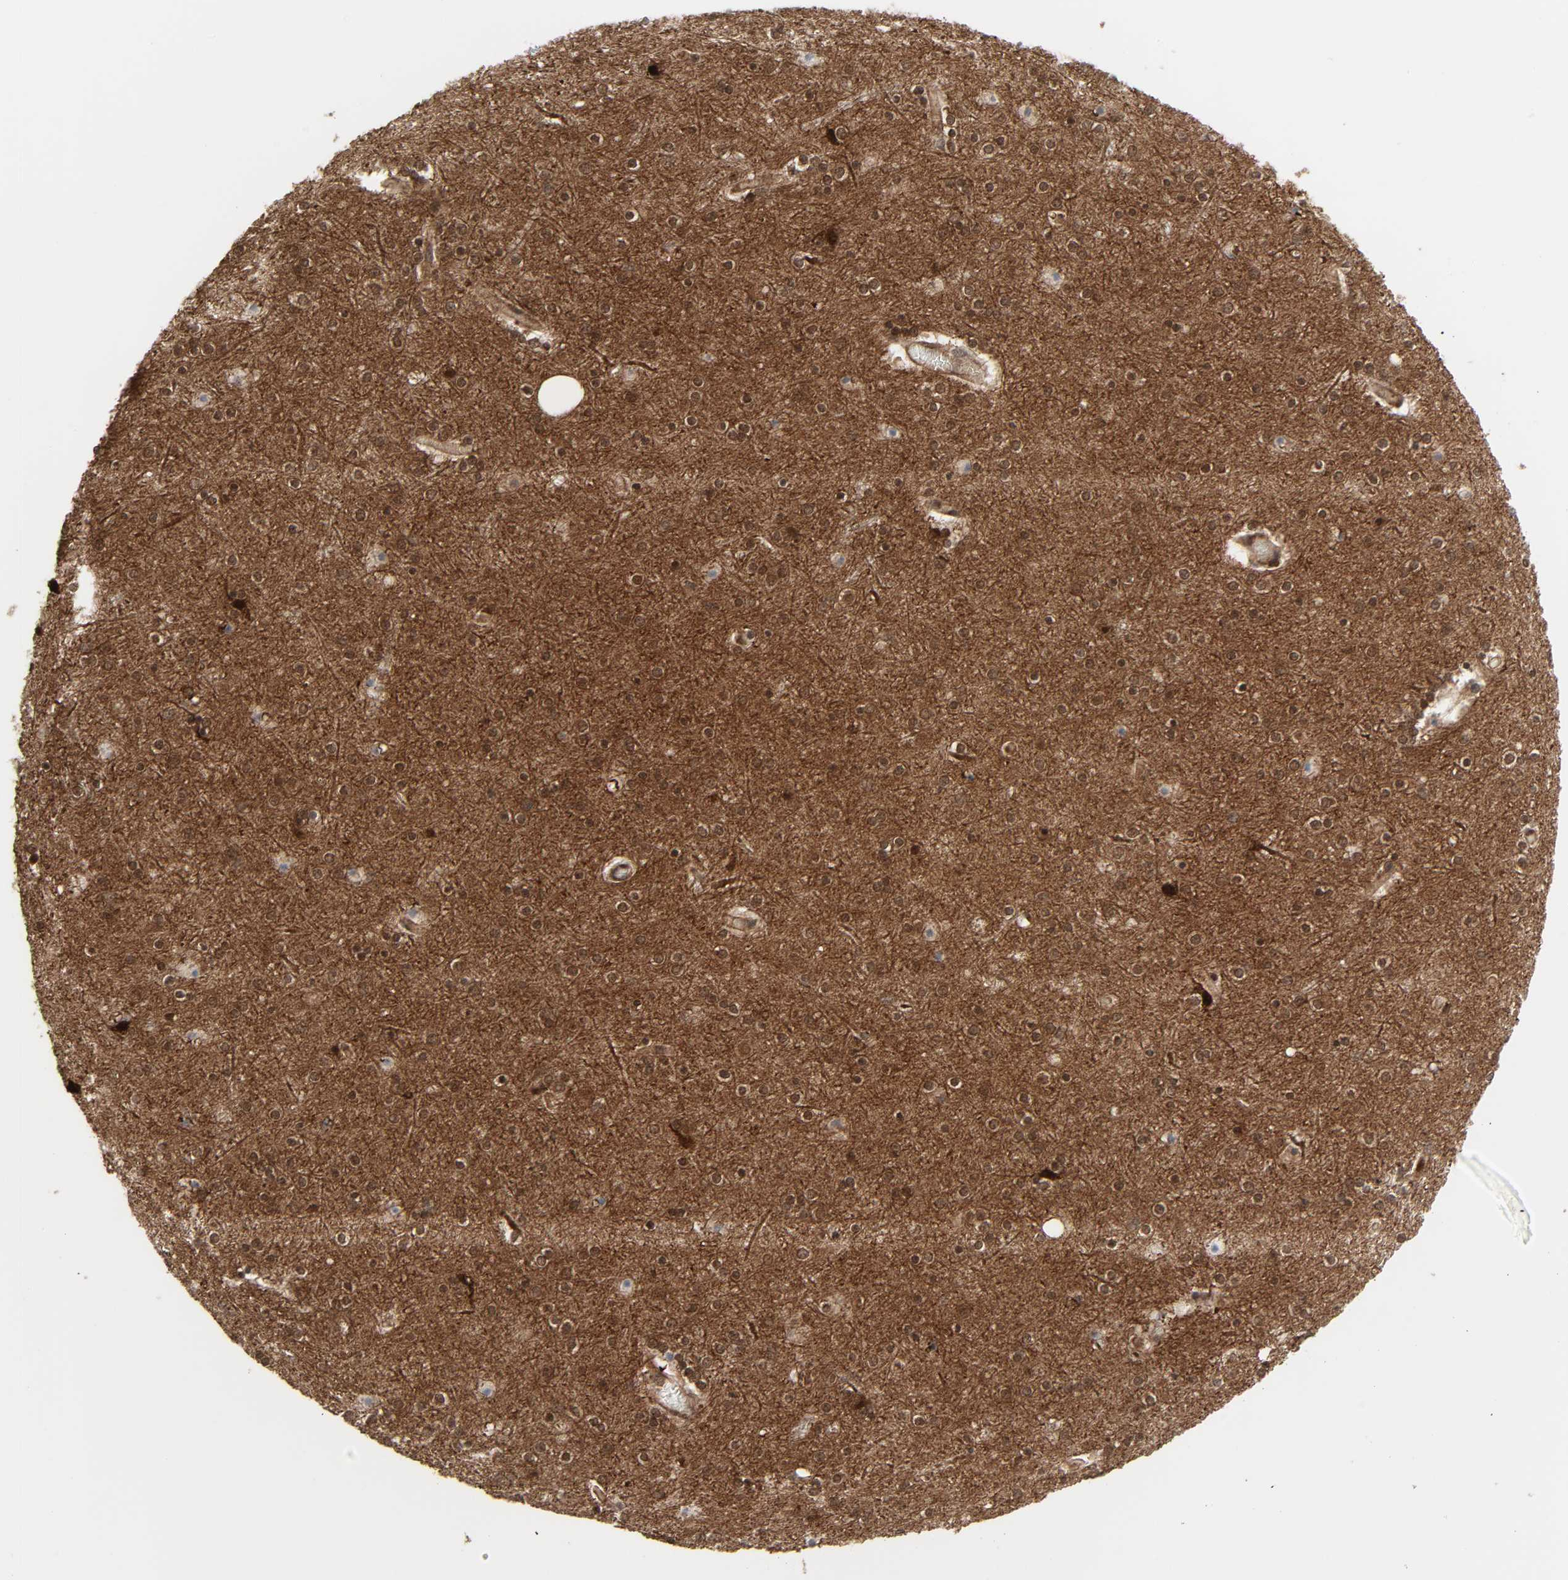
{"staining": {"intensity": "moderate", "quantity": ">75%", "location": "cytoplasmic/membranous"}, "tissue": "cerebral cortex", "cell_type": "Endothelial cells", "image_type": "normal", "snomed": [{"axis": "morphology", "description": "Normal tissue, NOS"}, {"axis": "topography", "description": "Cerebral cortex"}], "caption": "Approximately >75% of endothelial cells in benign cerebral cortex exhibit moderate cytoplasmic/membranous protein expression as visualized by brown immunohistochemical staining.", "gene": "GSK3A", "patient": {"sex": "female", "age": 54}}